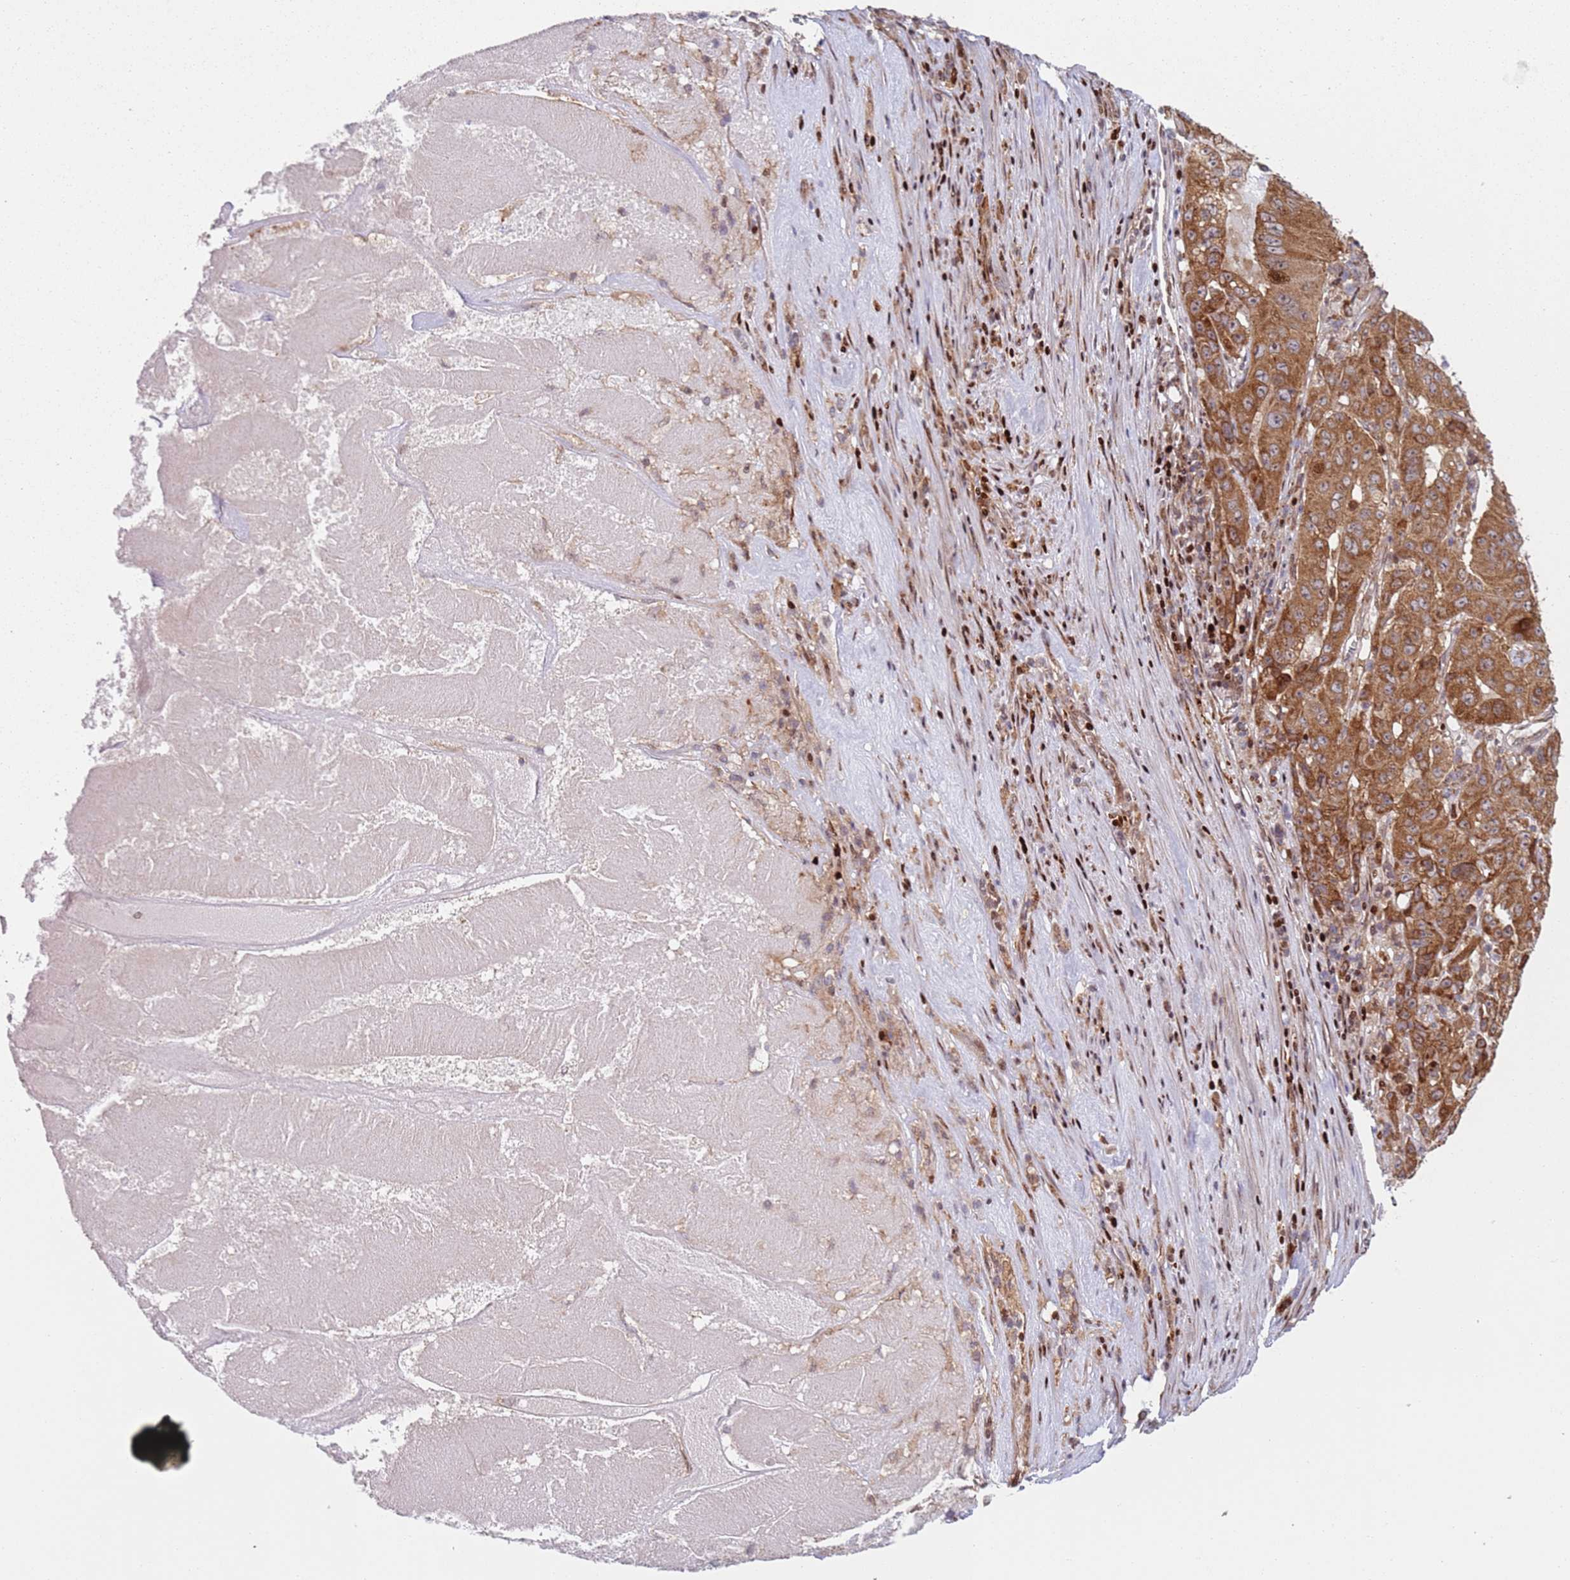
{"staining": {"intensity": "strong", "quantity": ">75%", "location": "cytoplasmic/membranous"}, "tissue": "pancreatic cancer", "cell_type": "Tumor cells", "image_type": "cancer", "snomed": [{"axis": "morphology", "description": "Adenocarcinoma, NOS"}, {"axis": "topography", "description": "Pancreas"}], "caption": "A brown stain labels strong cytoplasmic/membranous positivity of a protein in human pancreatic adenocarcinoma tumor cells.", "gene": "HNRNPLL", "patient": {"sex": "male", "age": 63}}